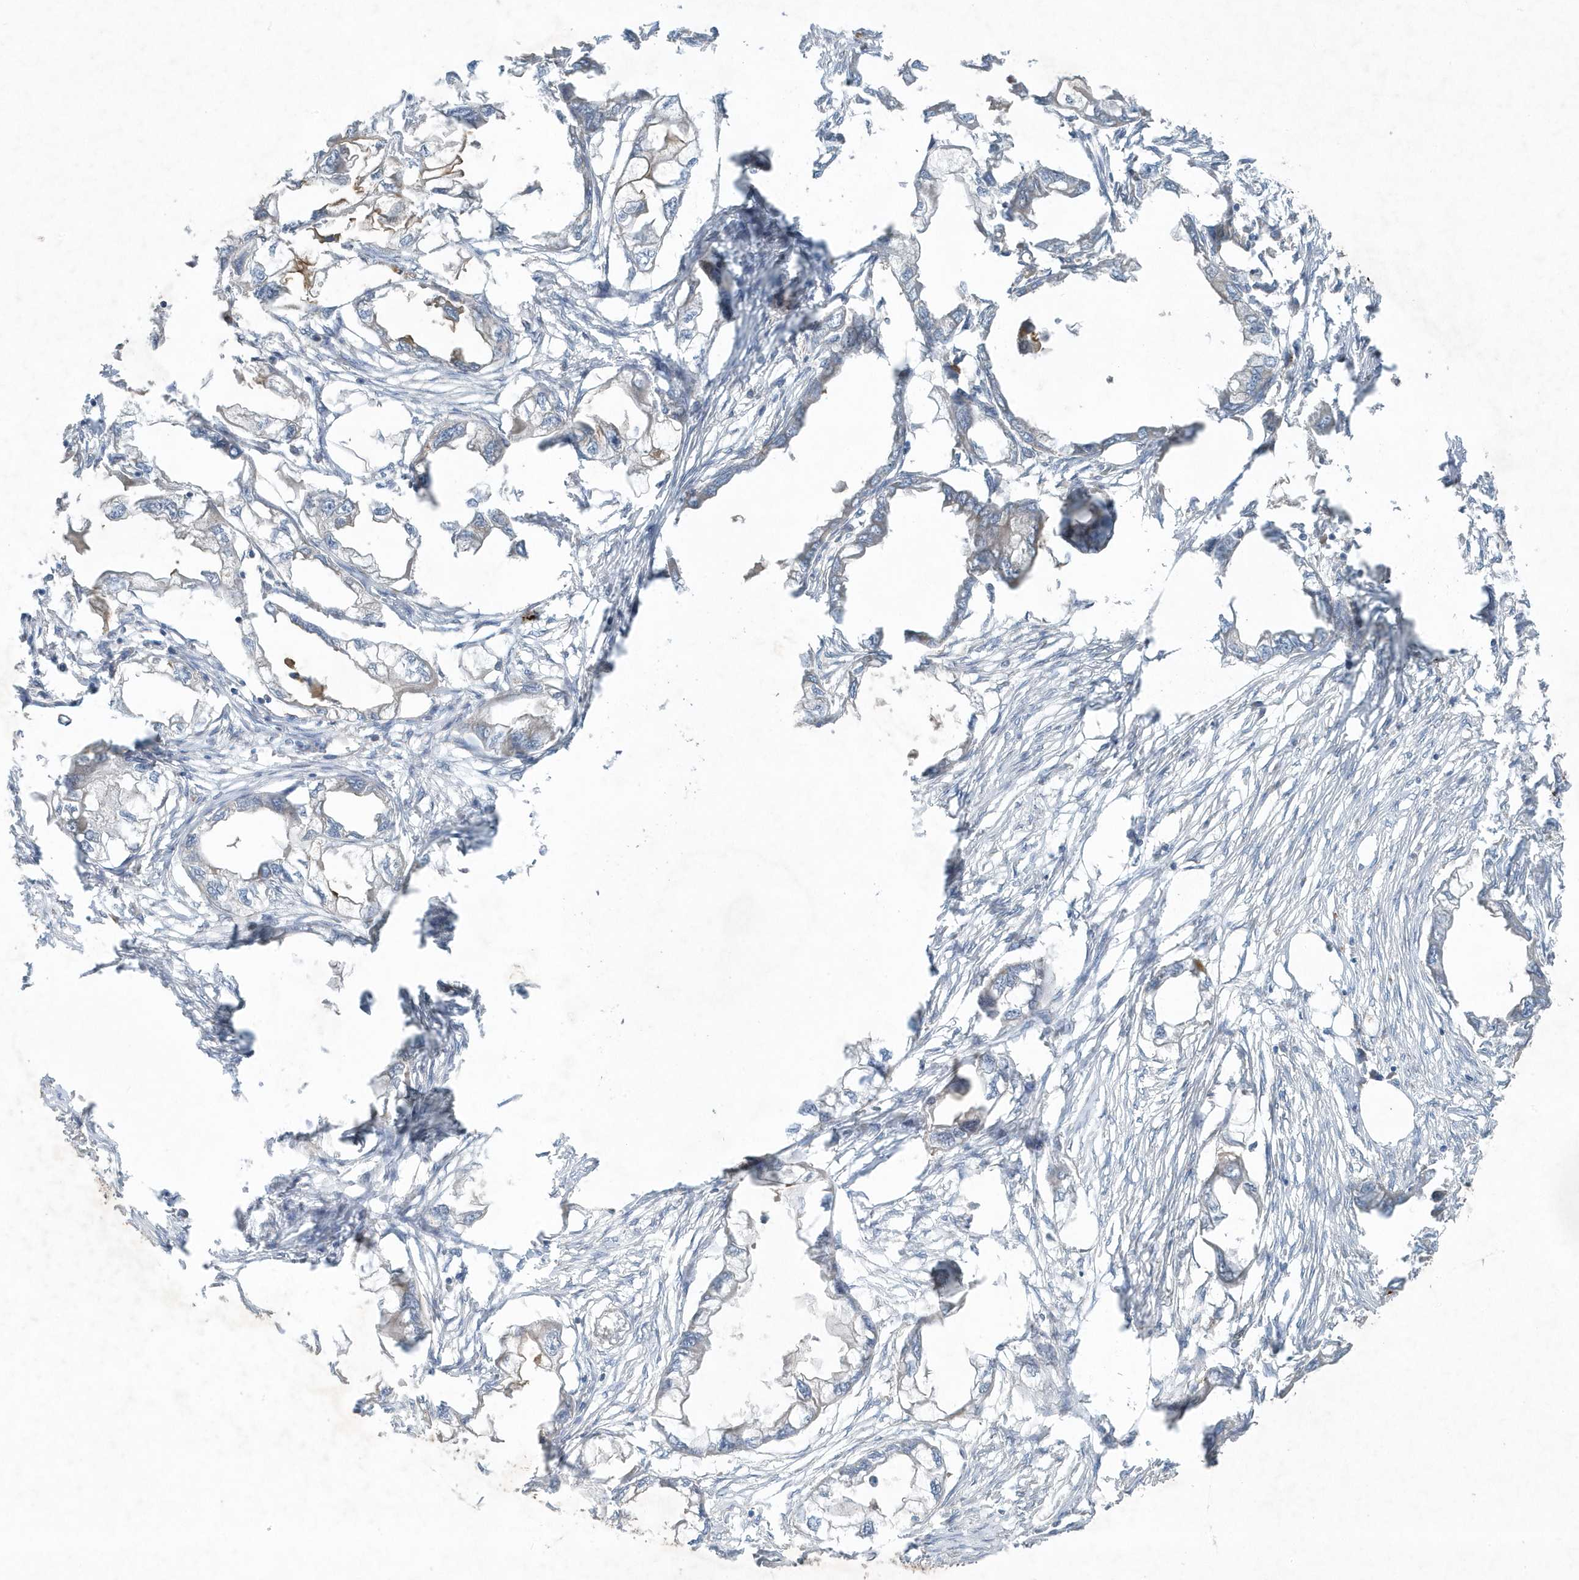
{"staining": {"intensity": "negative", "quantity": "none", "location": "none"}, "tissue": "endometrial cancer", "cell_type": "Tumor cells", "image_type": "cancer", "snomed": [{"axis": "morphology", "description": "Adenocarcinoma, NOS"}, {"axis": "morphology", "description": "Adenocarcinoma, metastatic, NOS"}, {"axis": "topography", "description": "Adipose tissue"}, {"axis": "topography", "description": "Endometrium"}], "caption": "This is a image of IHC staining of endometrial cancer, which shows no expression in tumor cells.", "gene": "SLC38A2", "patient": {"sex": "female", "age": 67}}